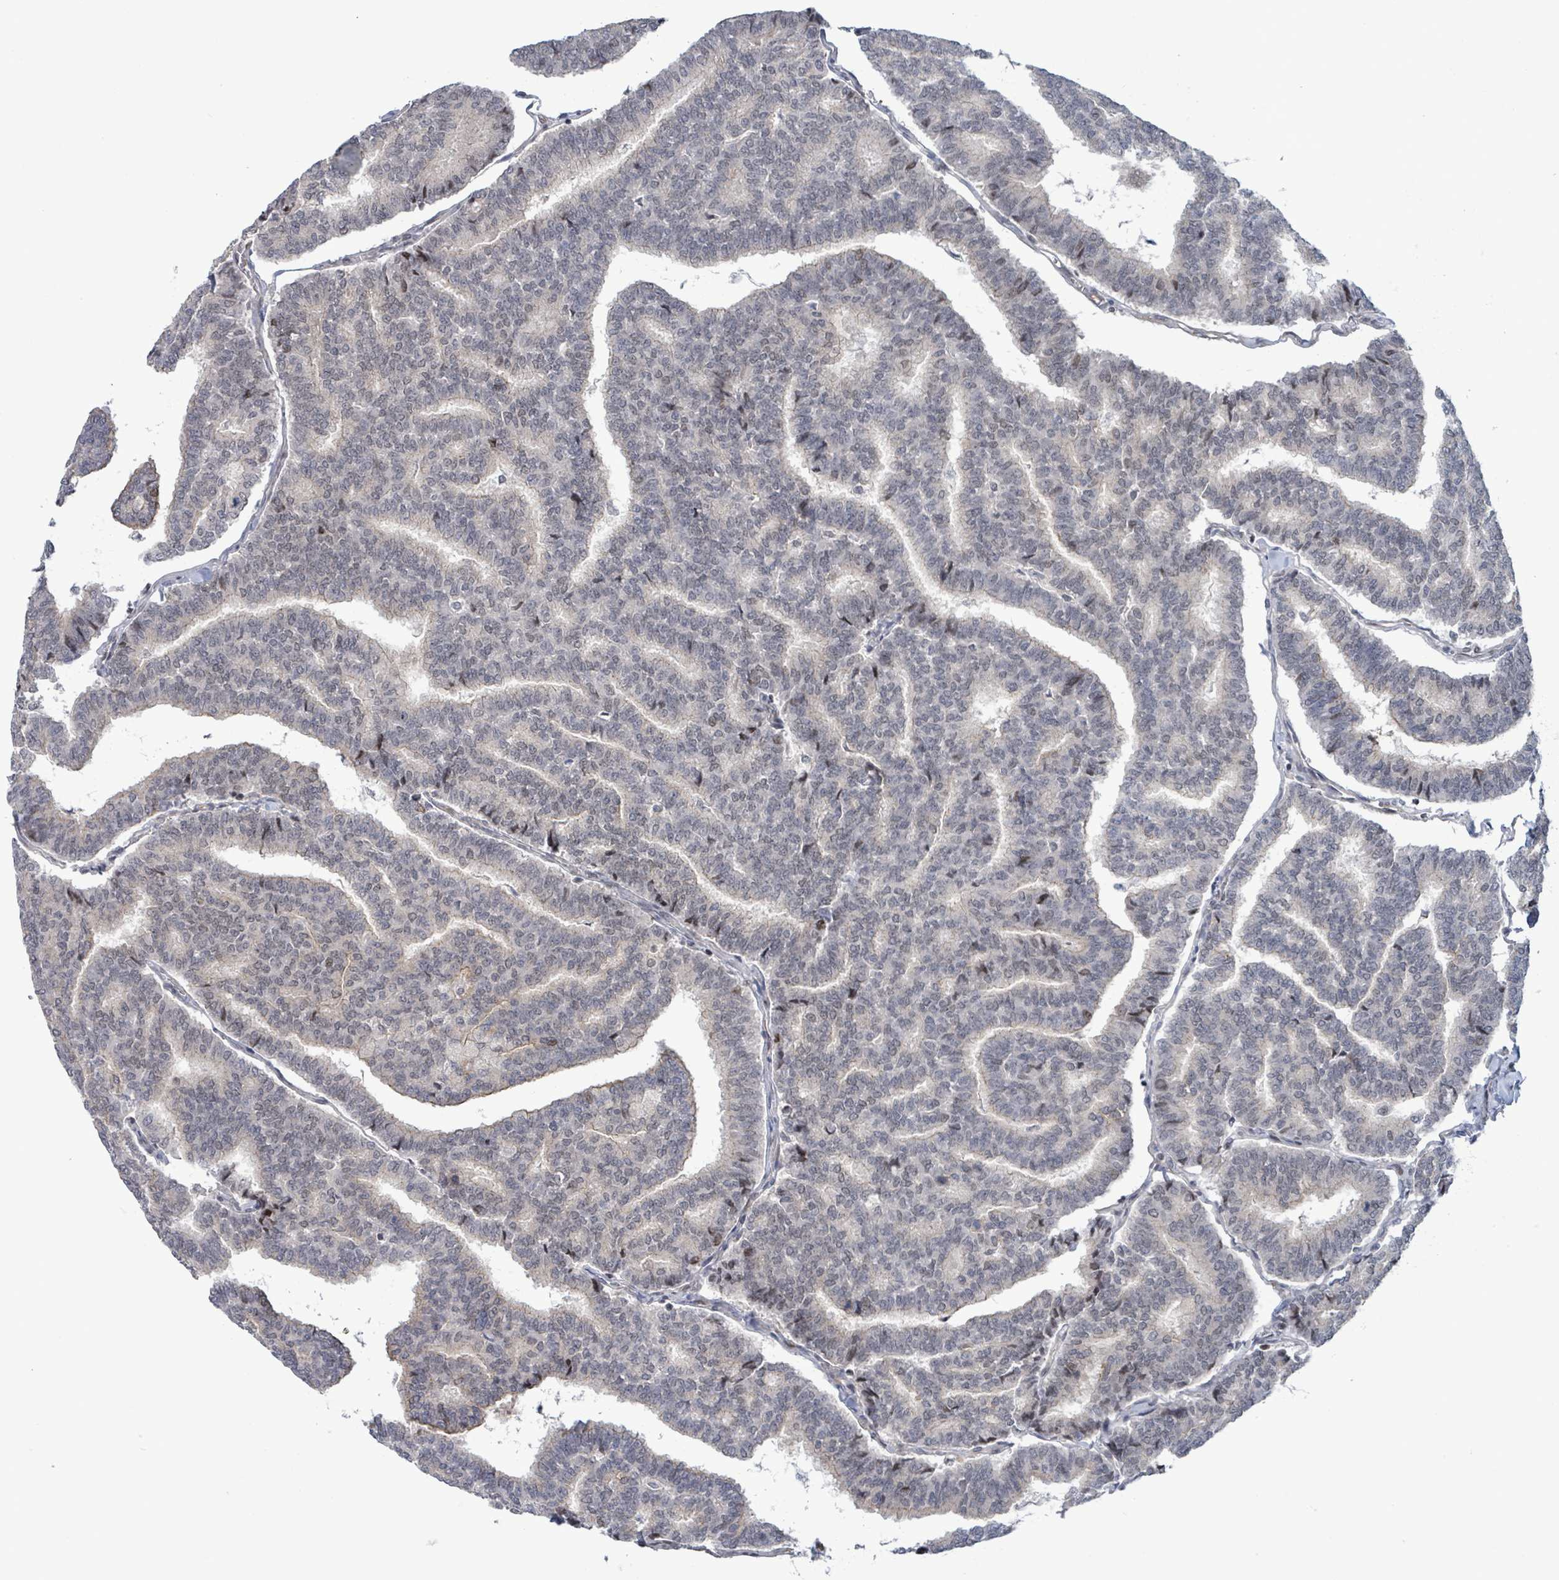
{"staining": {"intensity": "negative", "quantity": "none", "location": "none"}, "tissue": "thyroid cancer", "cell_type": "Tumor cells", "image_type": "cancer", "snomed": [{"axis": "morphology", "description": "Papillary adenocarcinoma, NOS"}, {"axis": "topography", "description": "Thyroid gland"}], "caption": "Human thyroid cancer (papillary adenocarcinoma) stained for a protein using immunohistochemistry demonstrates no staining in tumor cells.", "gene": "DMRTC1B", "patient": {"sex": "female", "age": 35}}